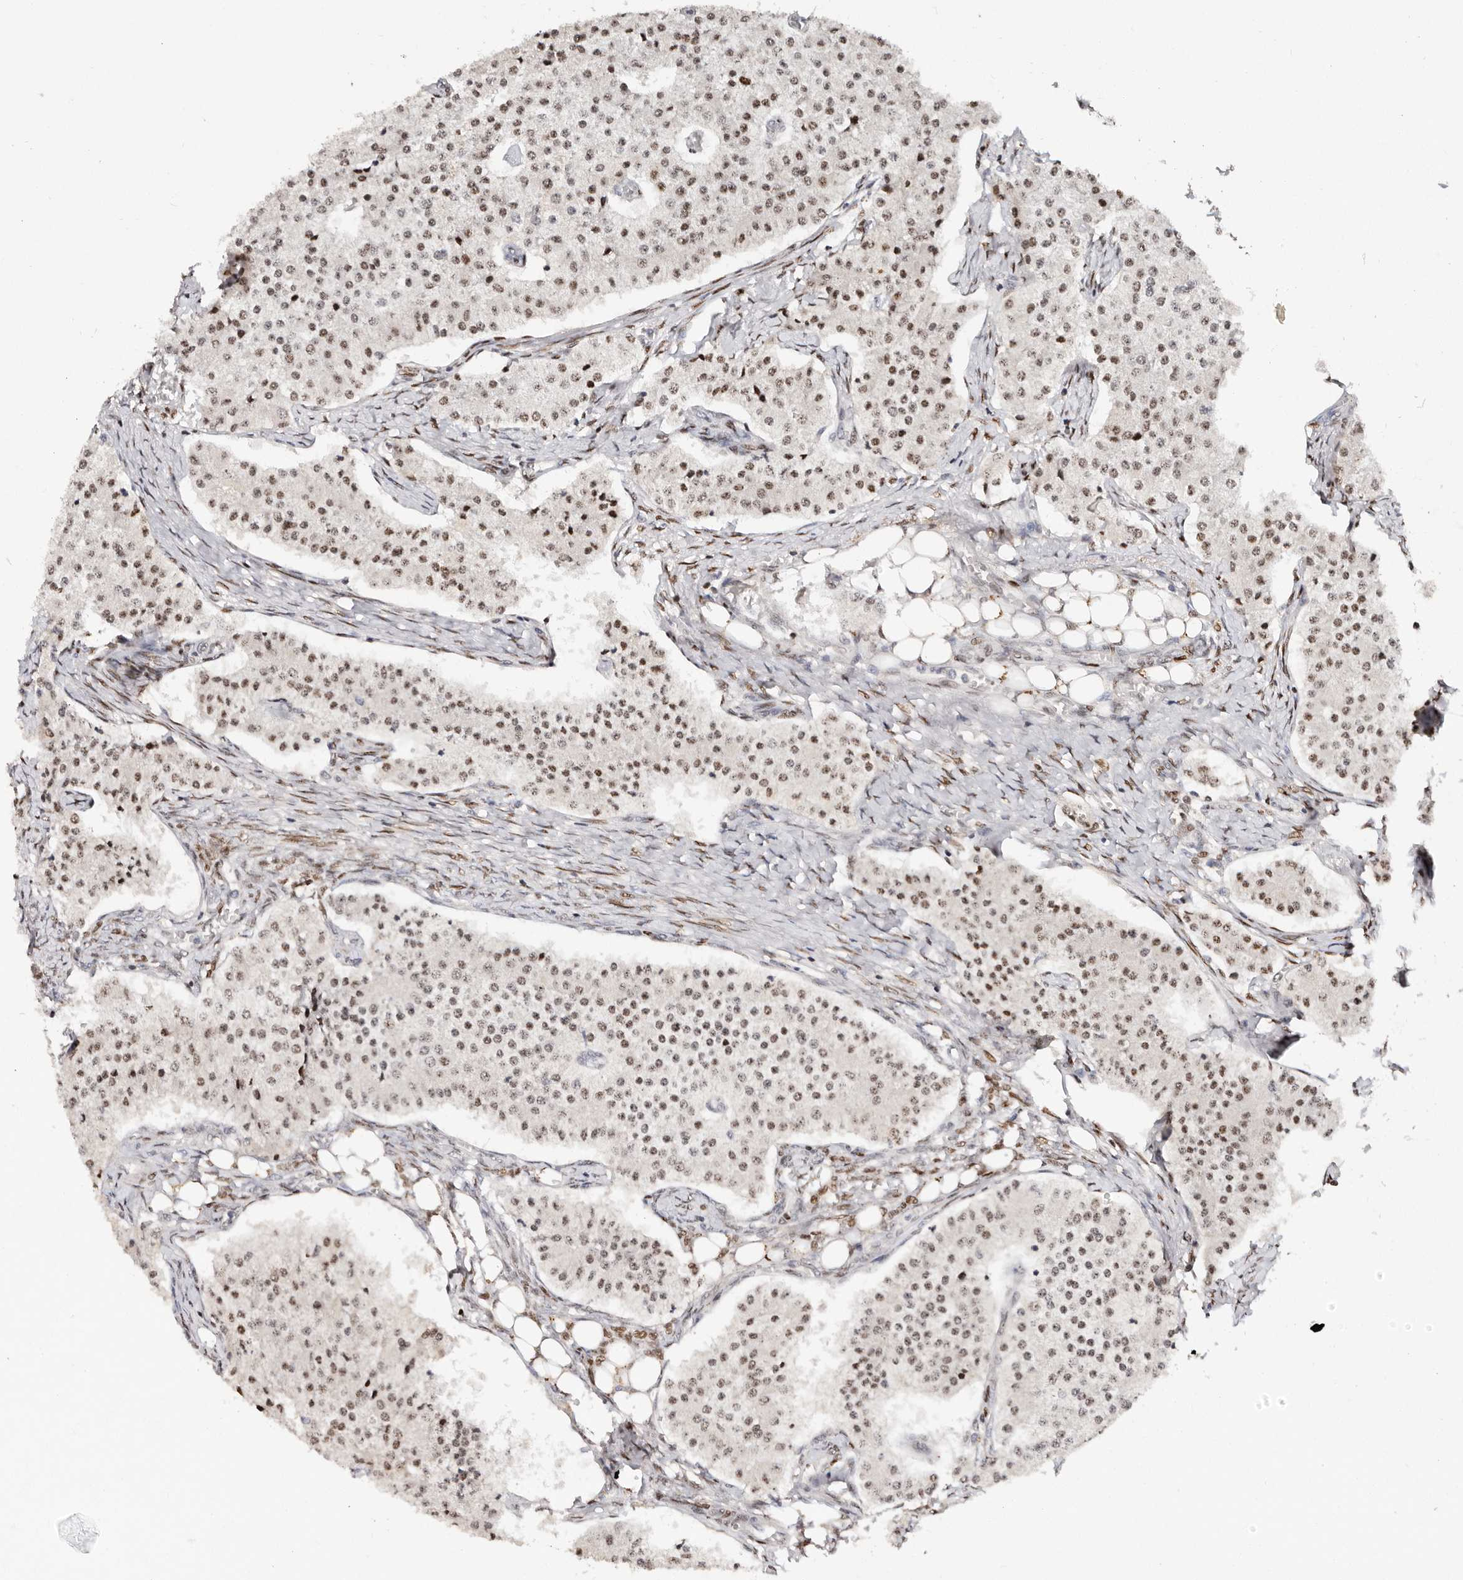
{"staining": {"intensity": "moderate", "quantity": ">75%", "location": "nuclear"}, "tissue": "carcinoid", "cell_type": "Tumor cells", "image_type": "cancer", "snomed": [{"axis": "morphology", "description": "Carcinoid, malignant, NOS"}, {"axis": "topography", "description": "Colon"}], "caption": "A micrograph showing moderate nuclear expression in approximately >75% of tumor cells in carcinoid, as visualized by brown immunohistochemical staining.", "gene": "IQGAP3", "patient": {"sex": "female", "age": 52}}